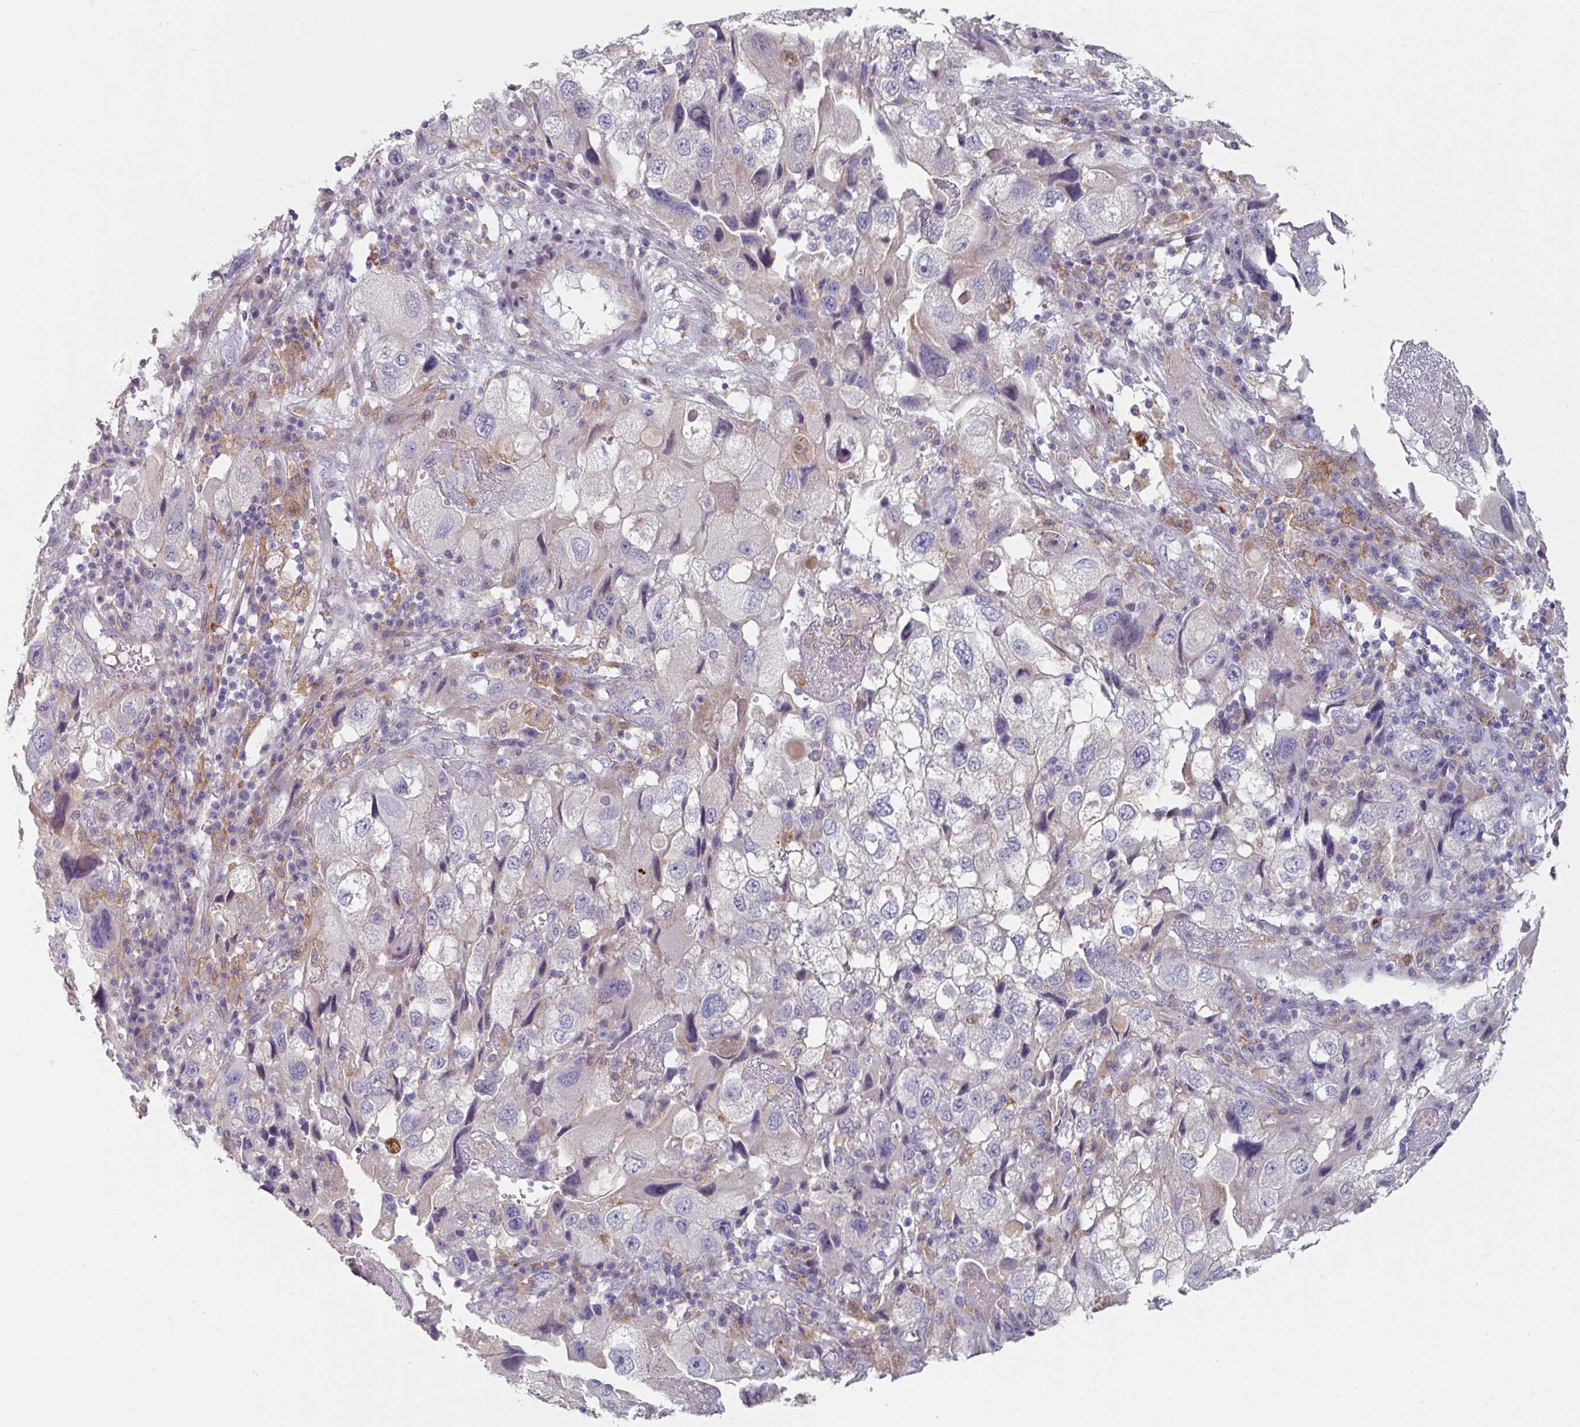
{"staining": {"intensity": "negative", "quantity": "none", "location": "none"}, "tissue": "endometrial cancer", "cell_type": "Tumor cells", "image_type": "cancer", "snomed": [{"axis": "morphology", "description": "Adenocarcinoma, NOS"}, {"axis": "topography", "description": "Endometrium"}], "caption": "A photomicrograph of endometrial cancer (adenocarcinoma) stained for a protein demonstrates no brown staining in tumor cells.", "gene": "WSB2", "patient": {"sex": "female", "age": 49}}